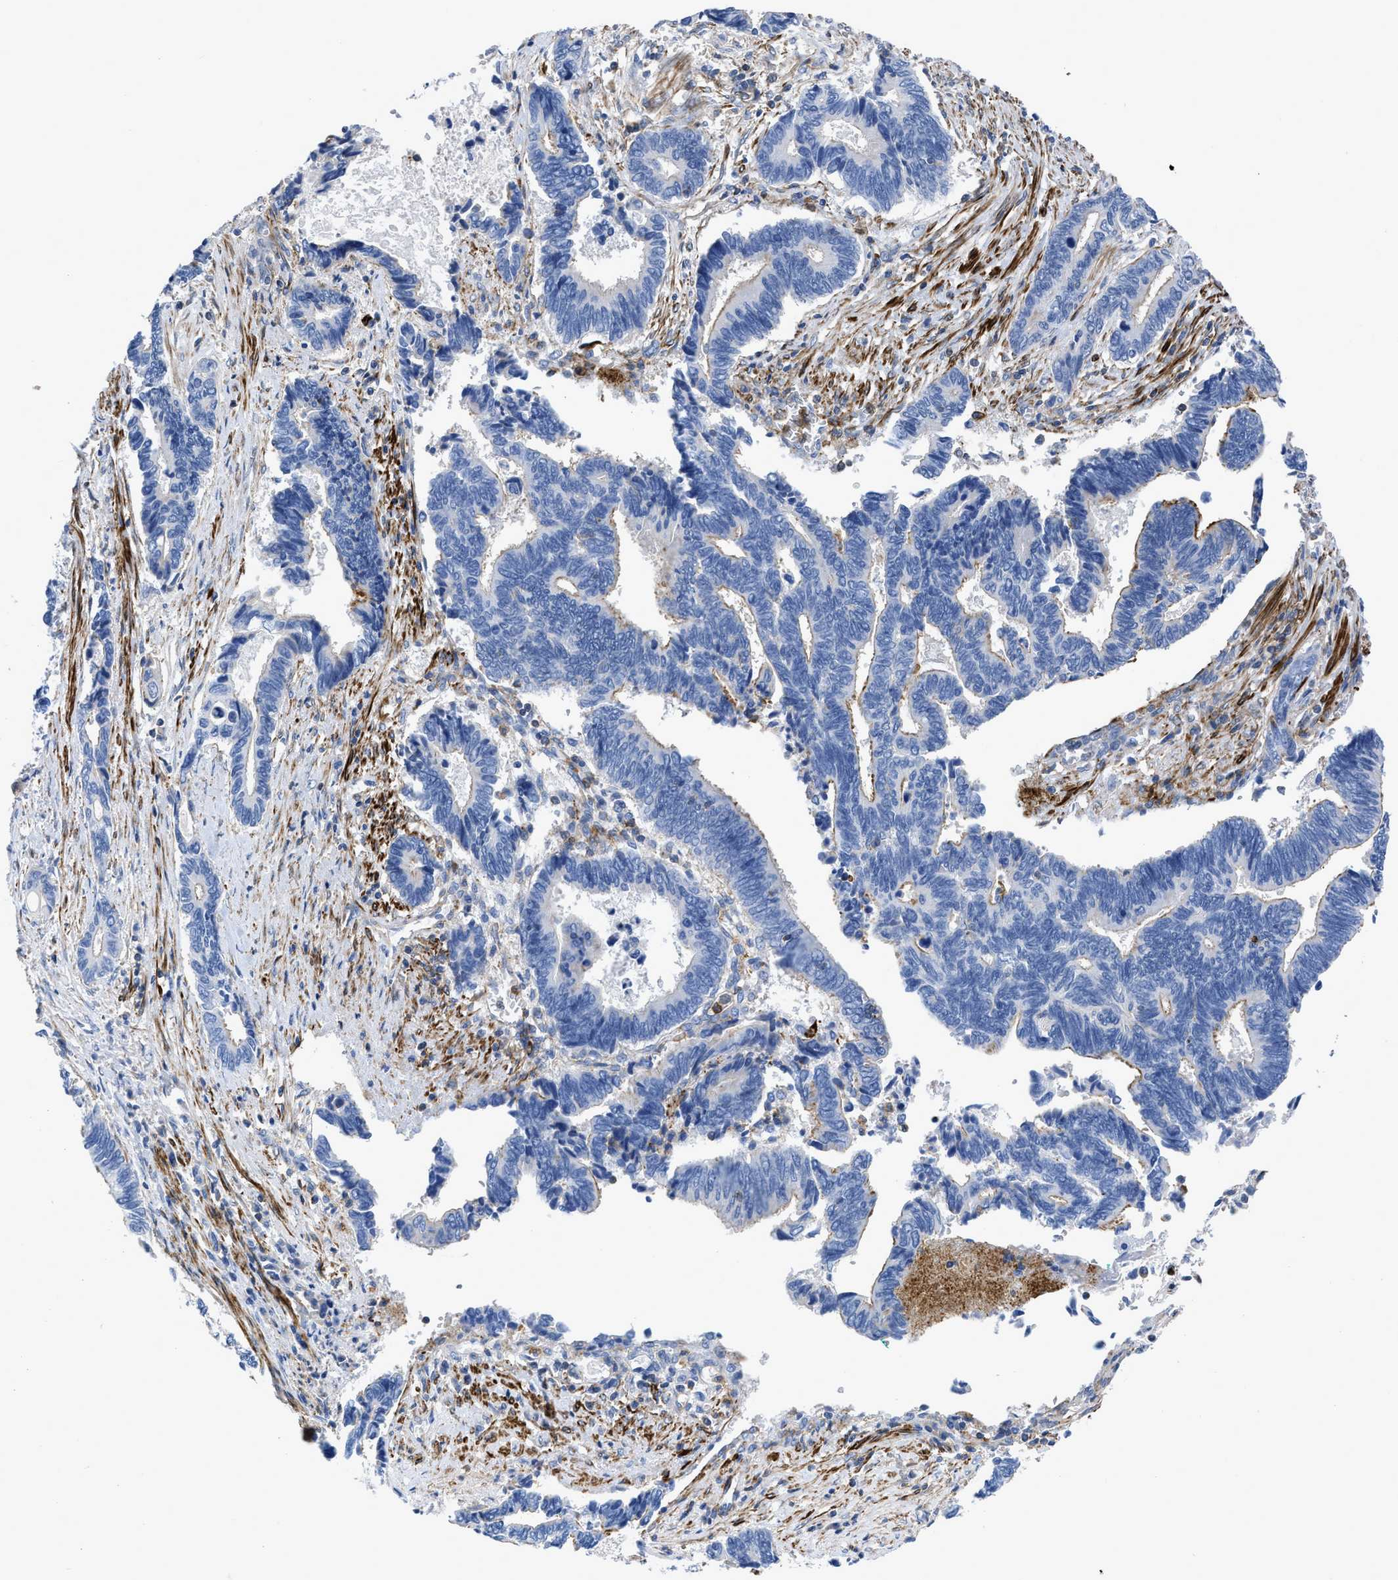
{"staining": {"intensity": "weak", "quantity": "<25%", "location": "cytoplasmic/membranous"}, "tissue": "pancreatic cancer", "cell_type": "Tumor cells", "image_type": "cancer", "snomed": [{"axis": "morphology", "description": "Adenocarcinoma, NOS"}, {"axis": "topography", "description": "Pancreas"}], "caption": "Tumor cells show no significant positivity in pancreatic cancer.", "gene": "PRMT2", "patient": {"sex": "female", "age": 70}}